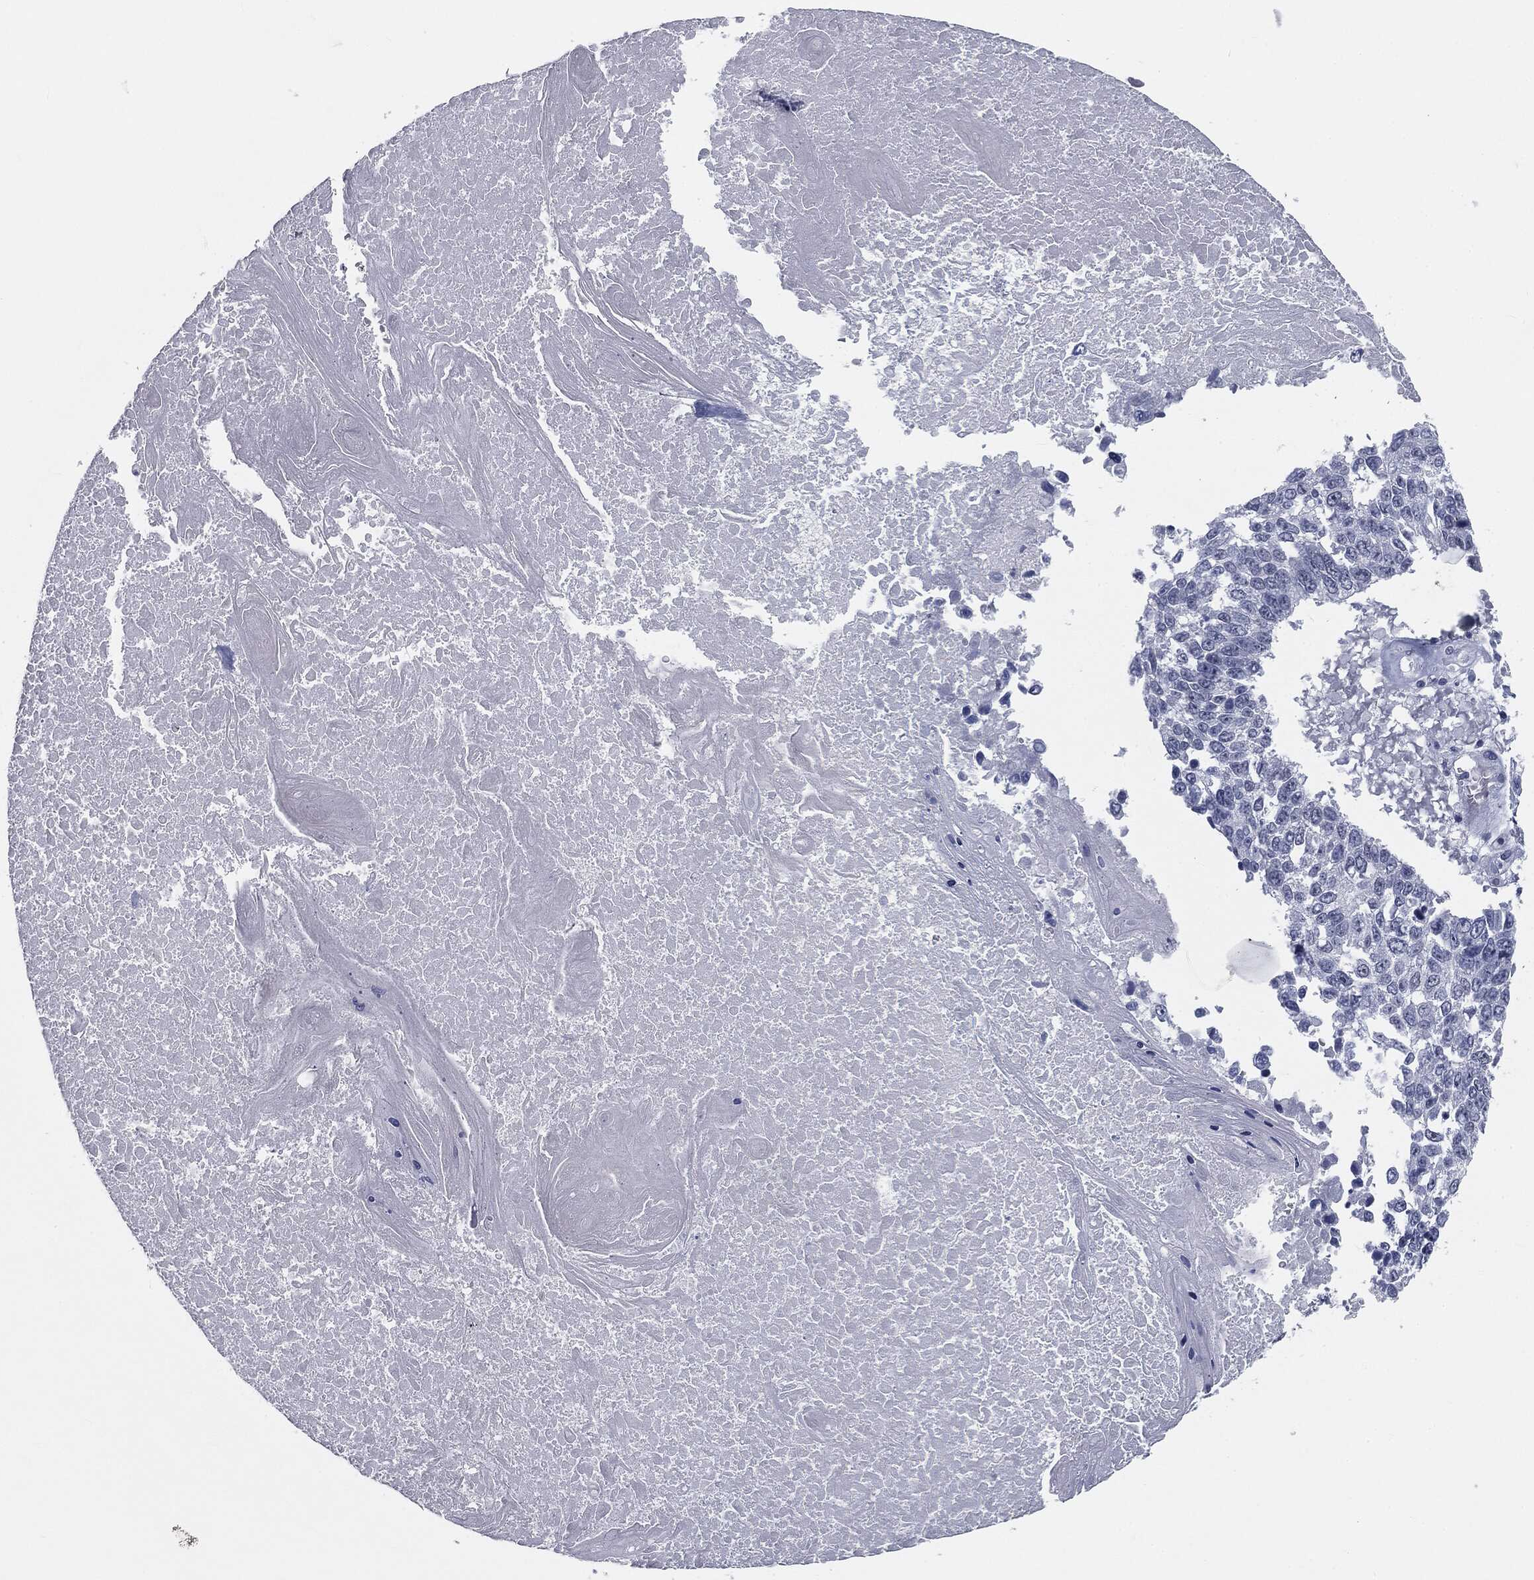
{"staining": {"intensity": "negative", "quantity": "none", "location": "none"}, "tissue": "lung cancer", "cell_type": "Tumor cells", "image_type": "cancer", "snomed": [{"axis": "morphology", "description": "Squamous cell carcinoma, NOS"}, {"axis": "topography", "description": "Lung"}], "caption": "Tumor cells show no significant expression in lung cancer (squamous cell carcinoma).", "gene": "PRAME", "patient": {"sex": "male", "age": 82}}